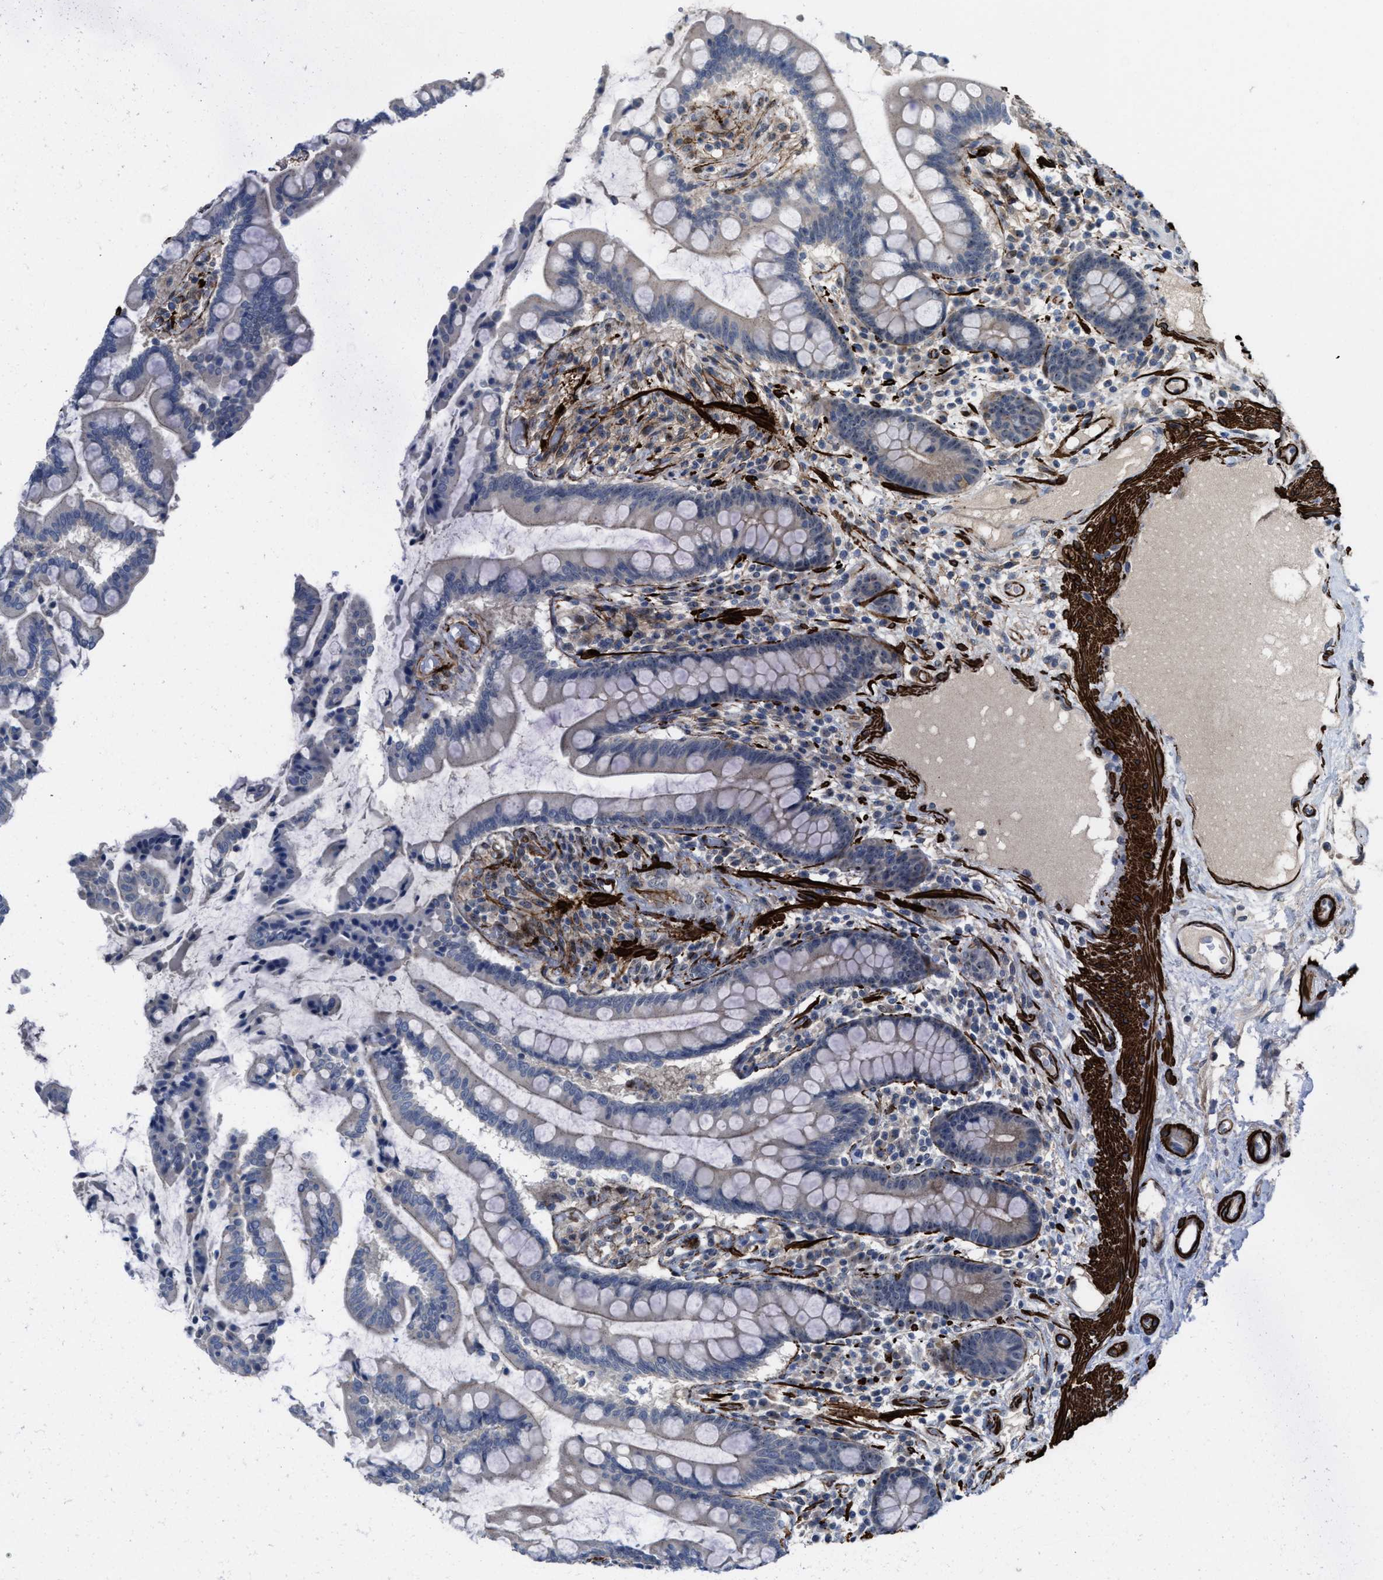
{"staining": {"intensity": "moderate", "quantity": ">75%", "location": "cytoplasmic/membranous"}, "tissue": "colon", "cell_type": "Endothelial cells", "image_type": "normal", "snomed": [{"axis": "morphology", "description": "Normal tissue, NOS"}, {"axis": "topography", "description": "Colon"}], "caption": "Benign colon demonstrates moderate cytoplasmic/membranous positivity in about >75% of endothelial cells, visualized by immunohistochemistry.", "gene": "NQO2", "patient": {"sex": "male", "age": 73}}